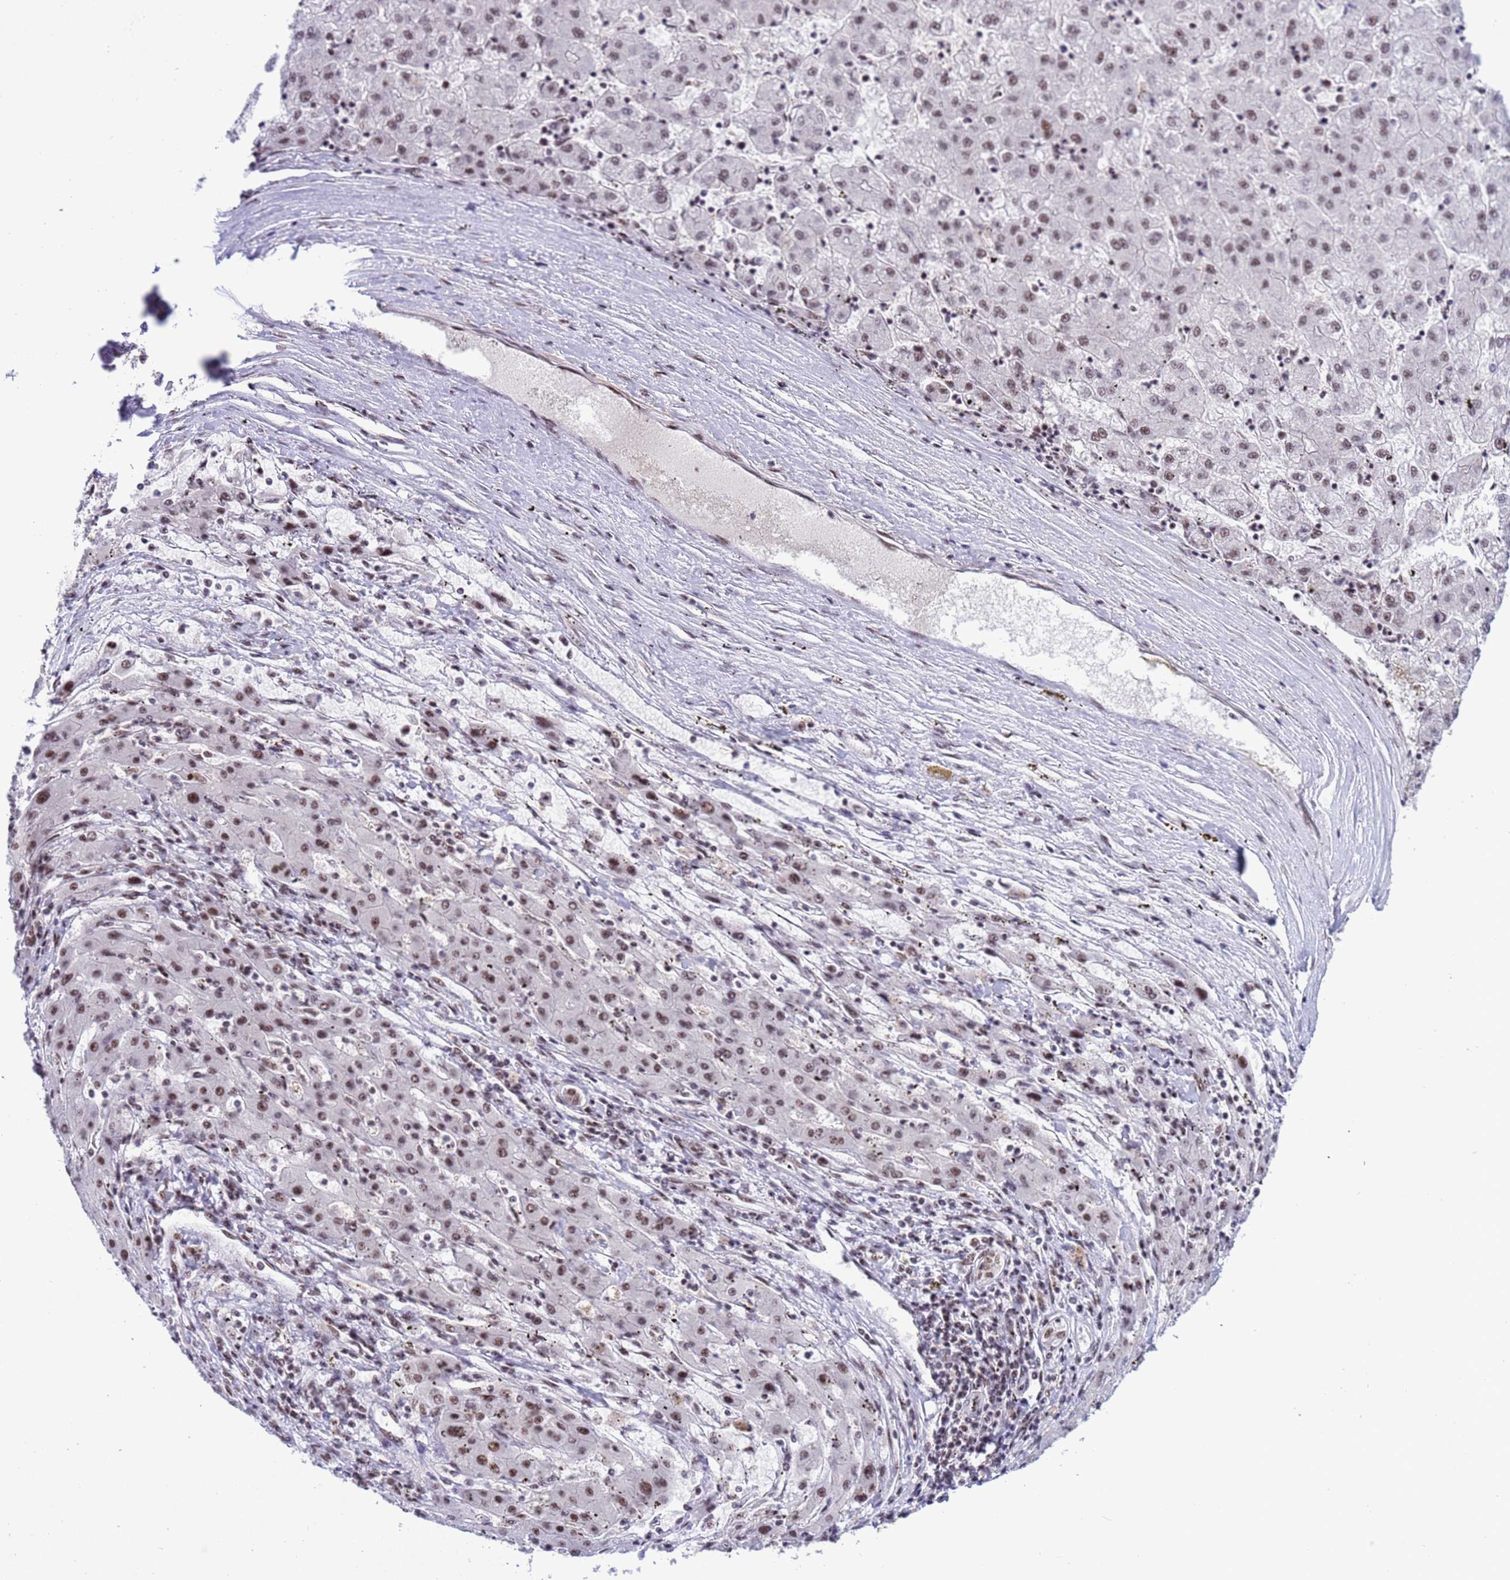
{"staining": {"intensity": "moderate", "quantity": ">75%", "location": "nuclear"}, "tissue": "liver cancer", "cell_type": "Tumor cells", "image_type": "cancer", "snomed": [{"axis": "morphology", "description": "Carcinoma, Hepatocellular, NOS"}, {"axis": "topography", "description": "Liver"}], "caption": "Human liver cancer (hepatocellular carcinoma) stained with a protein marker exhibits moderate staining in tumor cells.", "gene": "THOC2", "patient": {"sex": "male", "age": 72}}